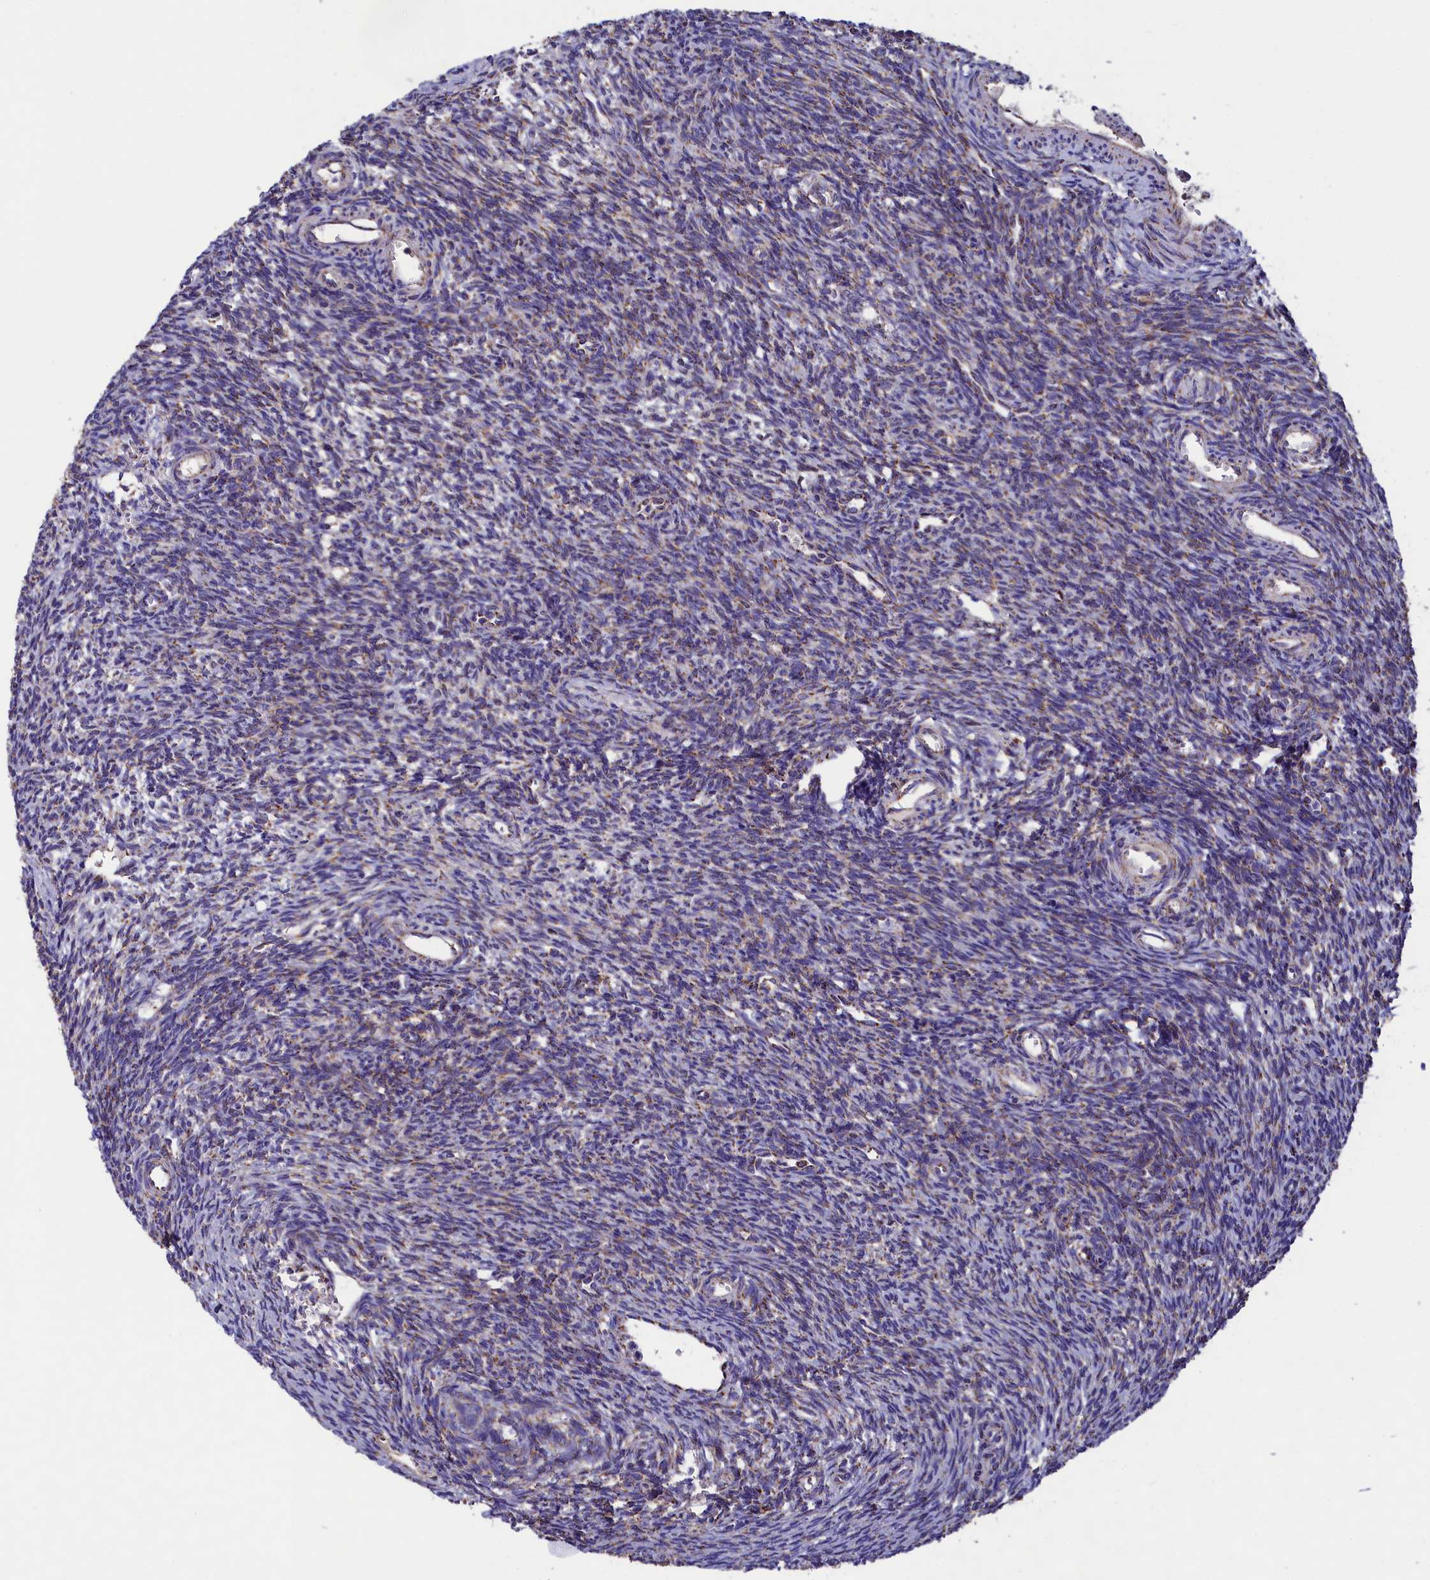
{"staining": {"intensity": "weak", "quantity": ">75%", "location": "cytoplasmic/membranous"}, "tissue": "ovary", "cell_type": "Ovarian stroma cells", "image_type": "normal", "snomed": [{"axis": "morphology", "description": "Normal tissue, NOS"}, {"axis": "topography", "description": "Ovary"}], "caption": "IHC (DAB (3,3'-diaminobenzidine)) staining of benign ovary exhibits weak cytoplasmic/membranous protein staining in approximately >75% of ovarian stroma cells. Using DAB (brown) and hematoxylin (blue) stains, captured at high magnification using brightfield microscopy.", "gene": "SLC39A3", "patient": {"sex": "female", "age": 39}}